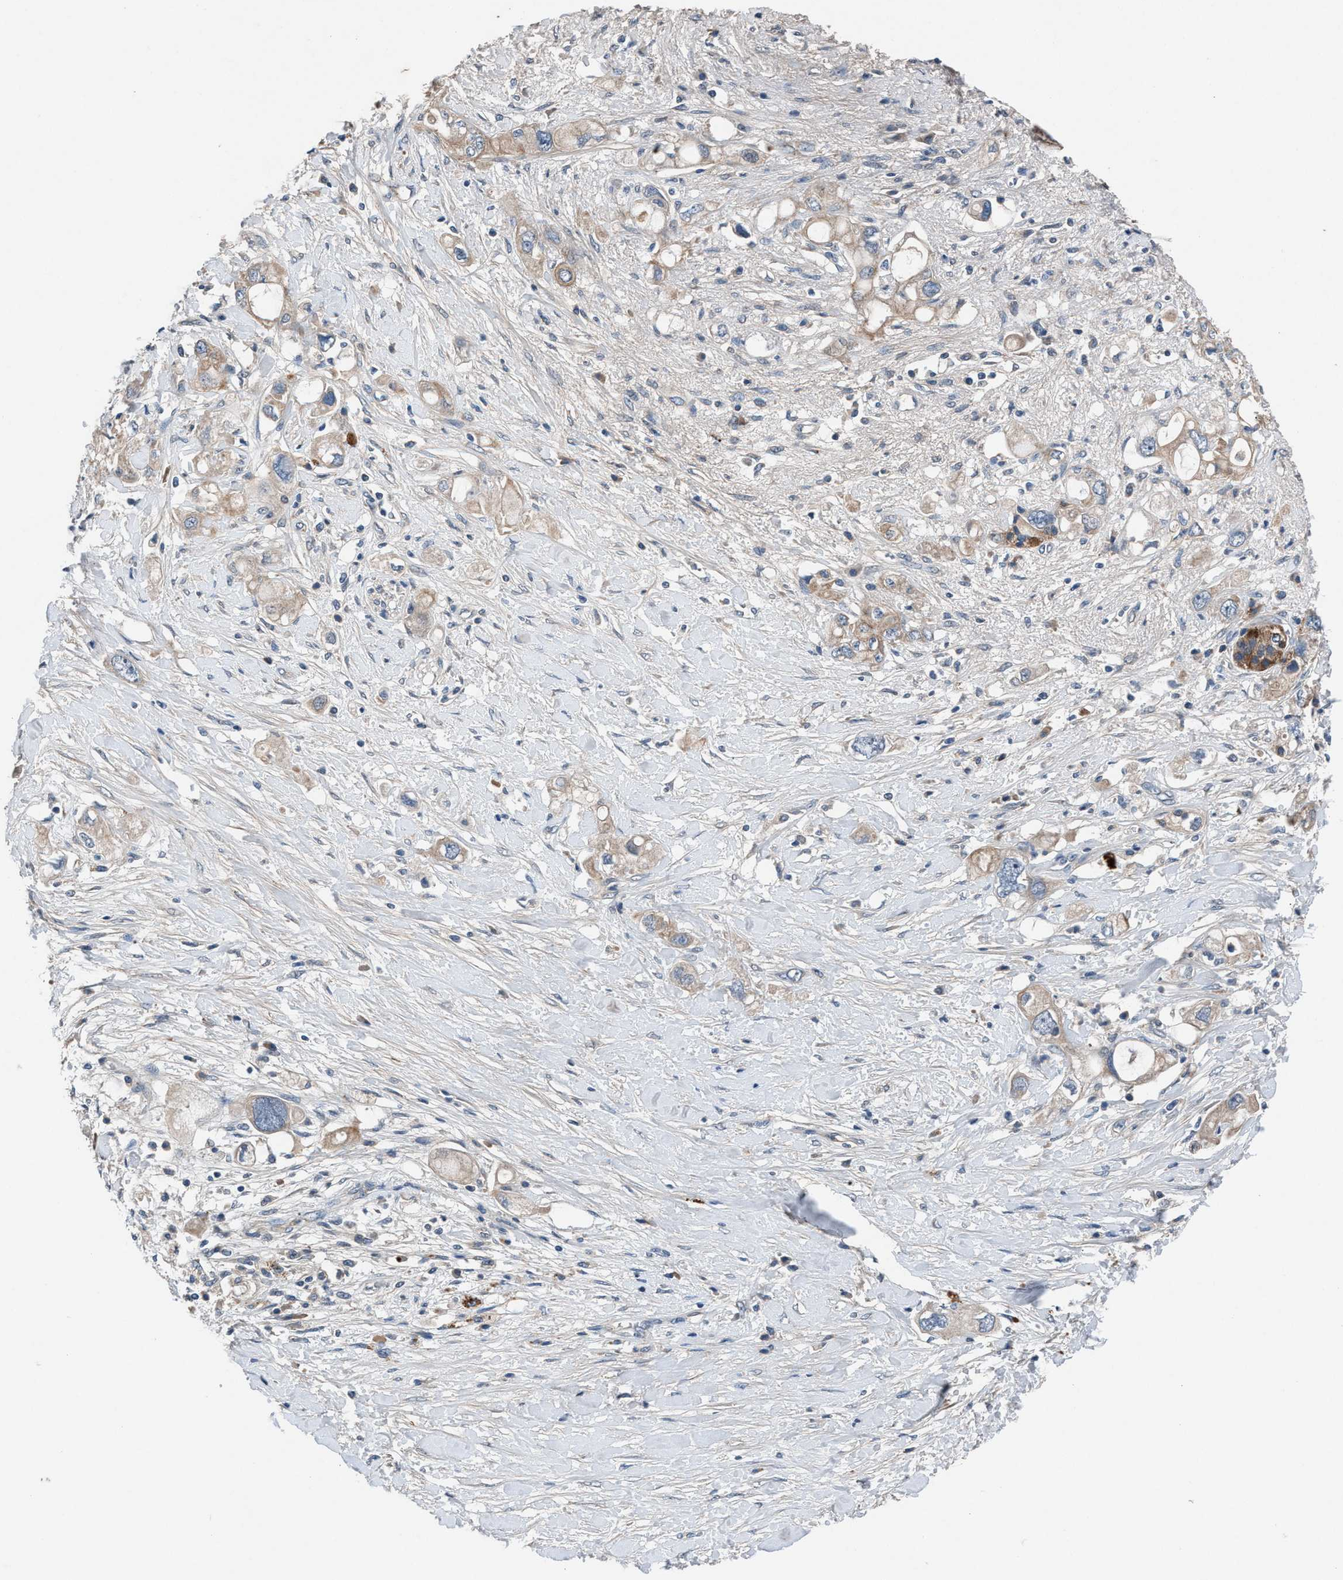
{"staining": {"intensity": "moderate", "quantity": "25%-75%", "location": "cytoplasmic/membranous"}, "tissue": "pancreatic cancer", "cell_type": "Tumor cells", "image_type": "cancer", "snomed": [{"axis": "morphology", "description": "Adenocarcinoma, NOS"}, {"axis": "topography", "description": "Pancreas"}], "caption": "Pancreatic cancer (adenocarcinoma) stained with IHC shows moderate cytoplasmic/membranous staining in approximately 25%-75% of tumor cells.", "gene": "PRXL2C", "patient": {"sex": "female", "age": 56}}